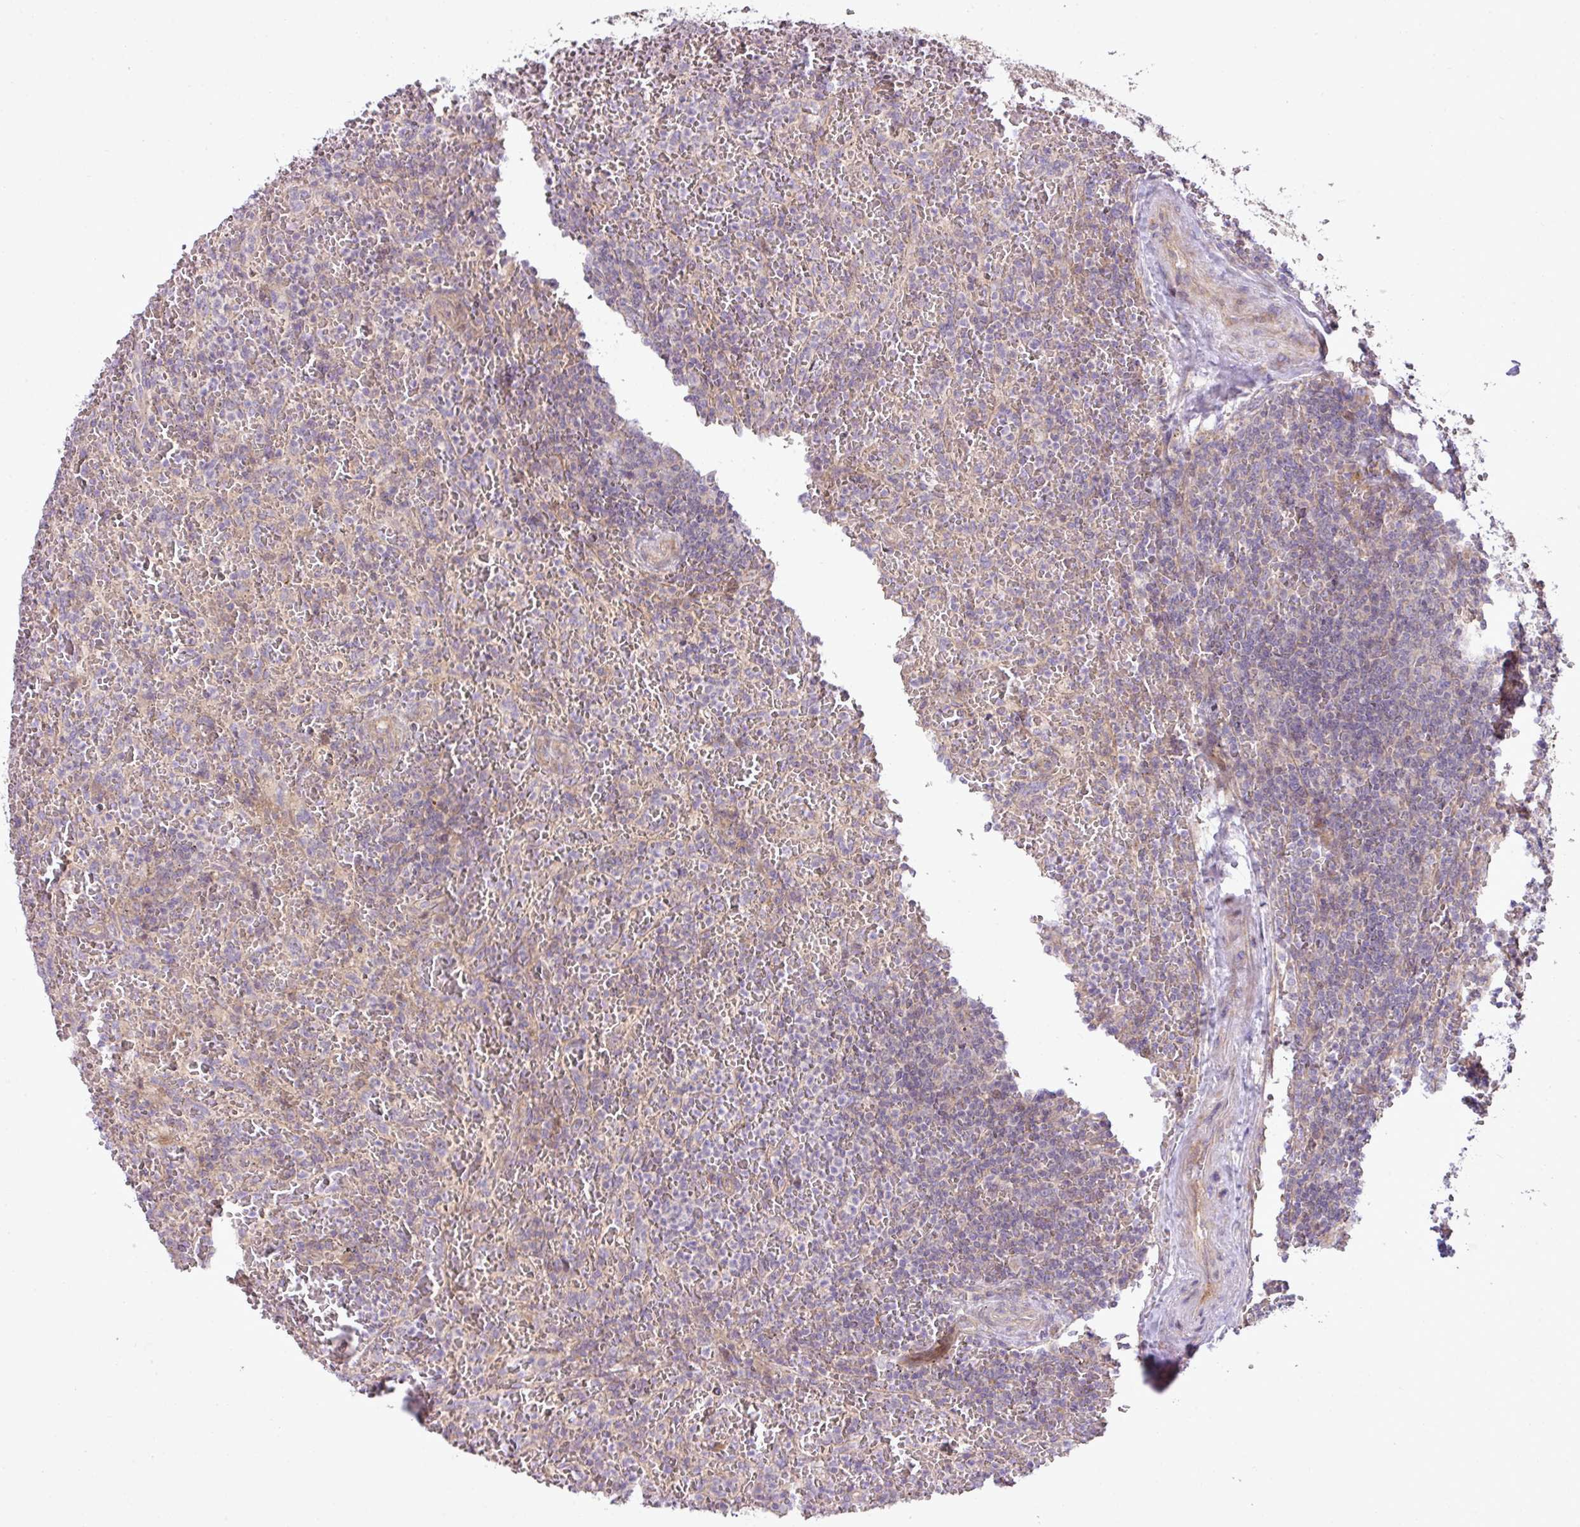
{"staining": {"intensity": "negative", "quantity": "none", "location": "none"}, "tissue": "lymphoma", "cell_type": "Tumor cells", "image_type": "cancer", "snomed": [{"axis": "morphology", "description": "Malignant lymphoma, non-Hodgkin's type, Low grade"}, {"axis": "topography", "description": "Spleen"}], "caption": "Immunohistochemistry (IHC) image of neoplastic tissue: human low-grade malignant lymphoma, non-Hodgkin's type stained with DAB (3,3'-diaminobenzidine) displays no significant protein staining in tumor cells.", "gene": "COX18", "patient": {"sex": "female", "age": 64}}